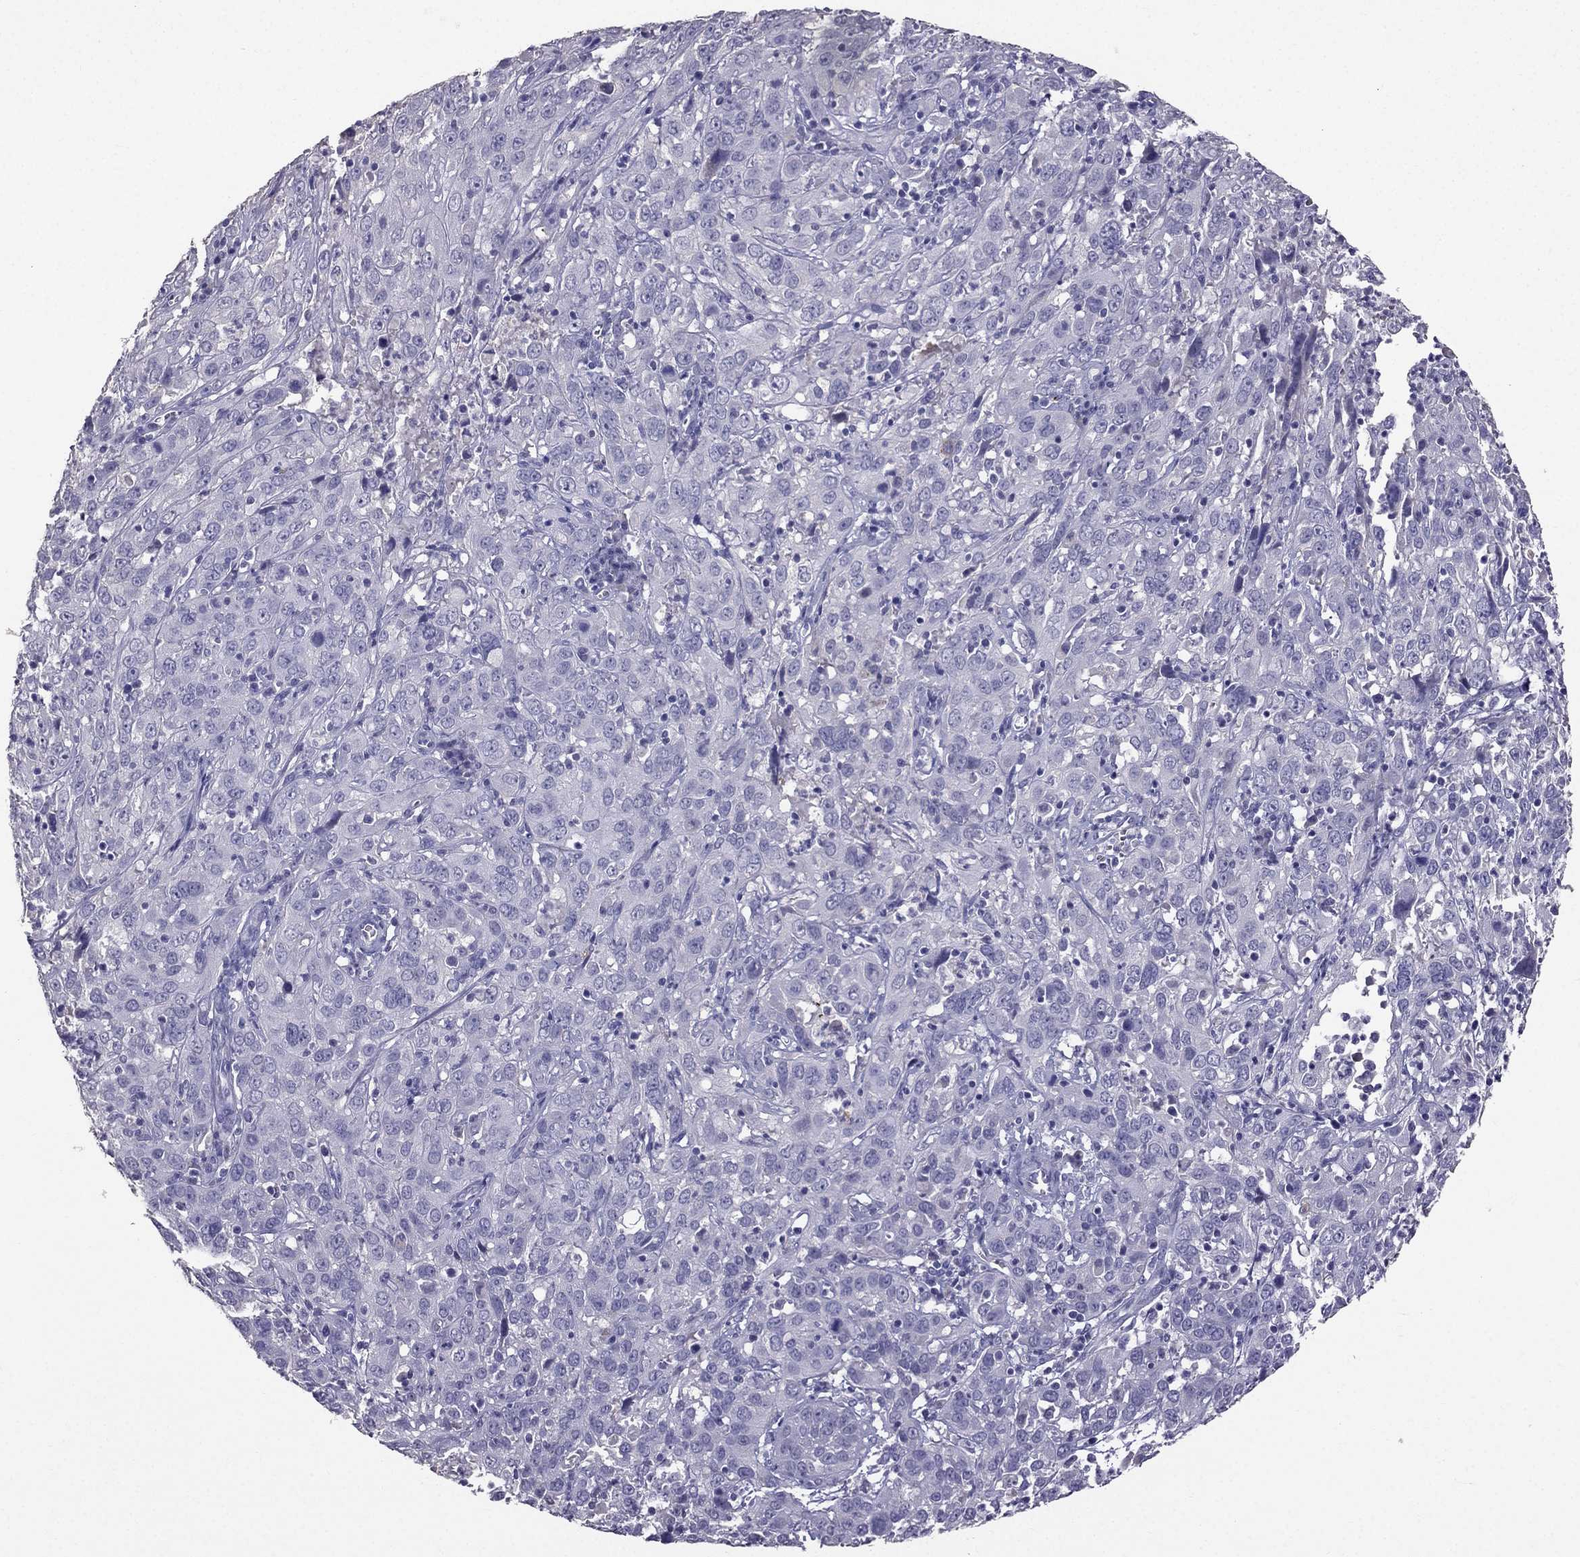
{"staining": {"intensity": "negative", "quantity": "none", "location": "none"}, "tissue": "cervical cancer", "cell_type": "Tumor cells", "image_type": "cancer", "snomed": [{"axis": "morphology", "description": "Squamous cell carcinoma, NOS"}, {"axis": "topography", "description": "Cervix"}], "caption": "Immunohistochemistry of human cervical cancer shows no expression in tumor cells.", "gene": "SCG5", "patient": {"sex": "female", "age": 32}}